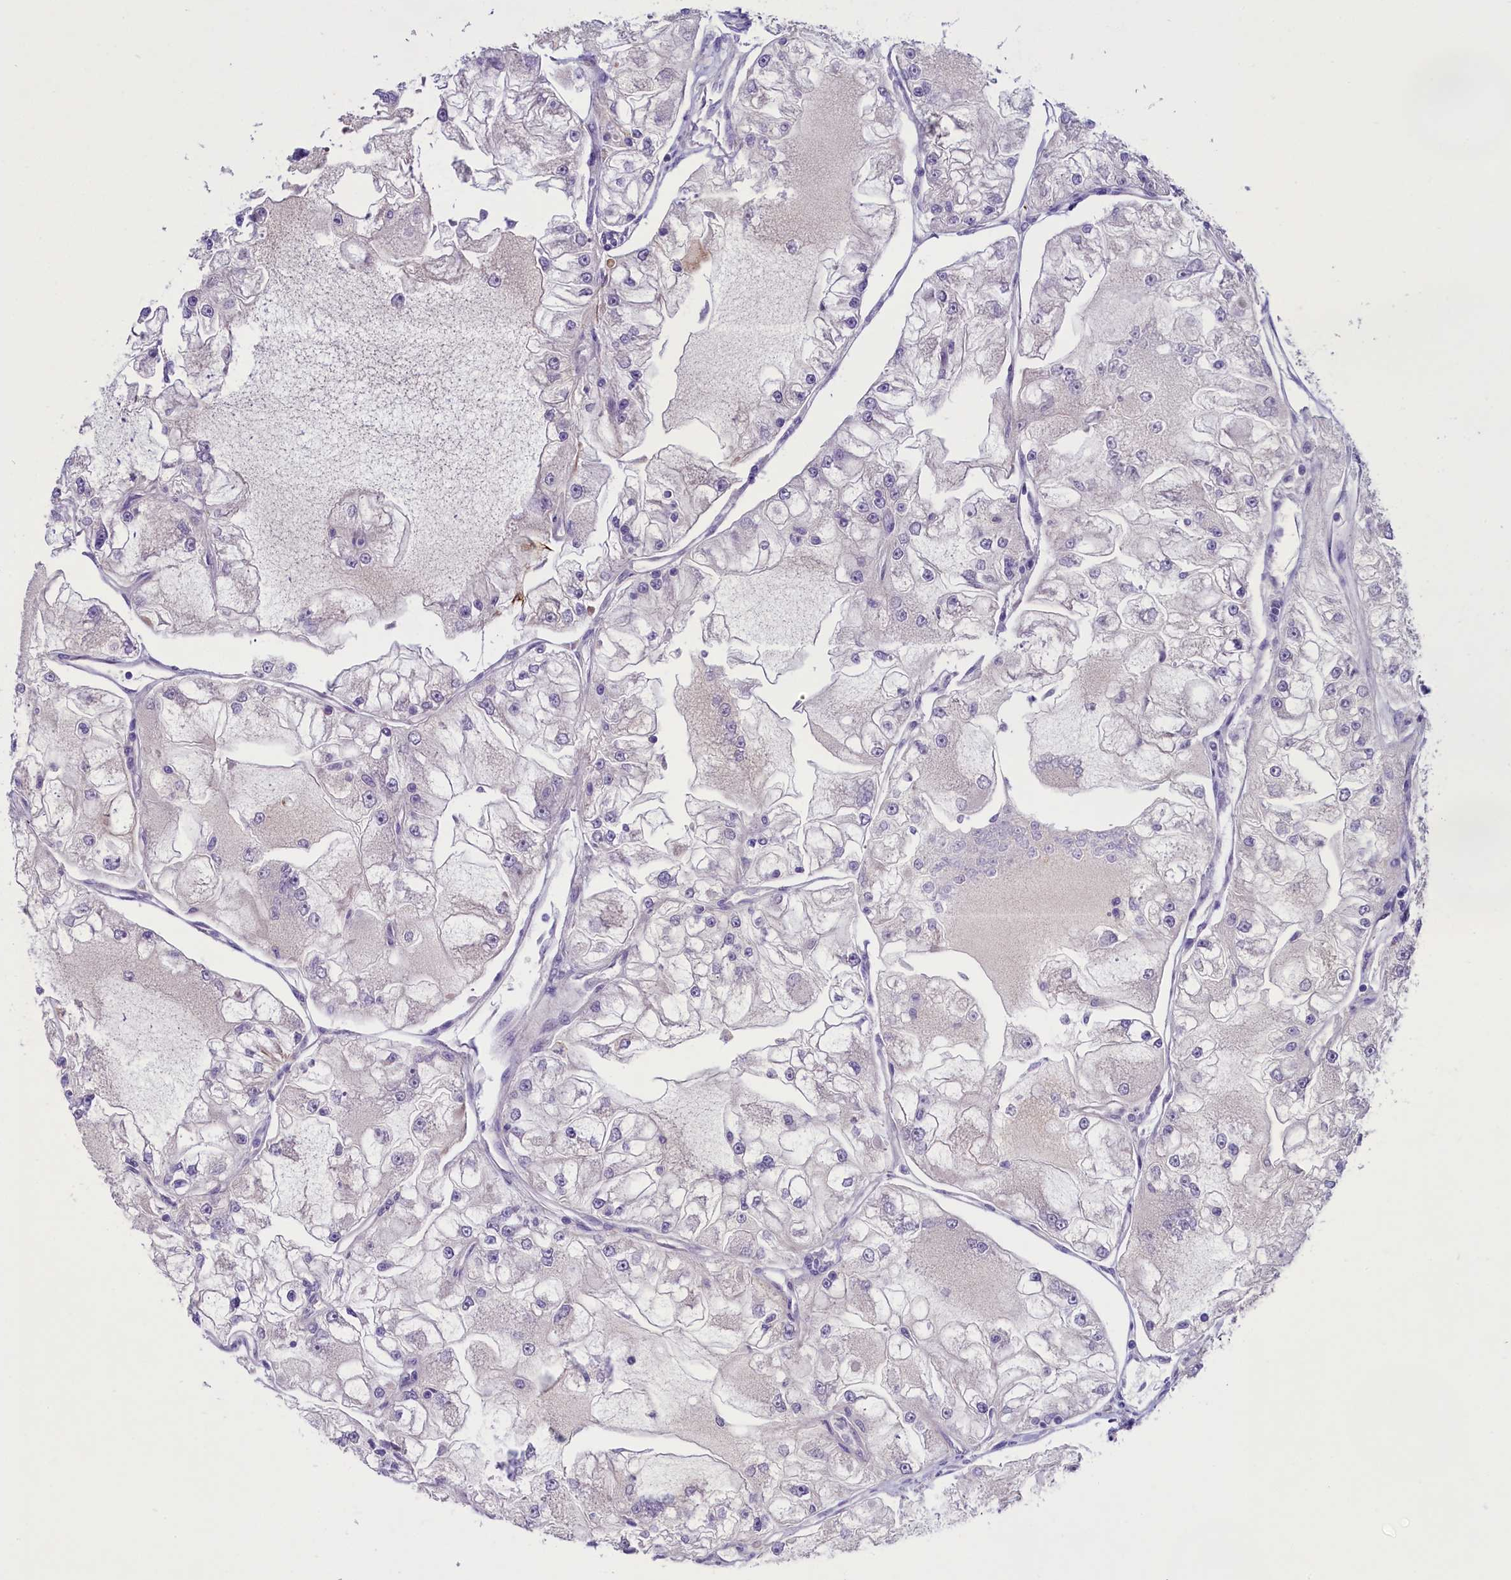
{"staining": {"intensity": "negative", "quantity": "none", "location": "none"}, "tissue": "renal cancer", "cell_type": "Tumor cells", "image_type": "cancer", "snomed": [{"axis": "morphology", "description": "Adenocarcinoma, NOS"}, {"axis": "topography", "description": "Kidney"}], "caption": "This is an IHC photomicrograph of renal adenocarcinoma. There is no positivity in tumor cells.", "gene": "ENPP6", "patient": {"sex": "female", "age": 72}}